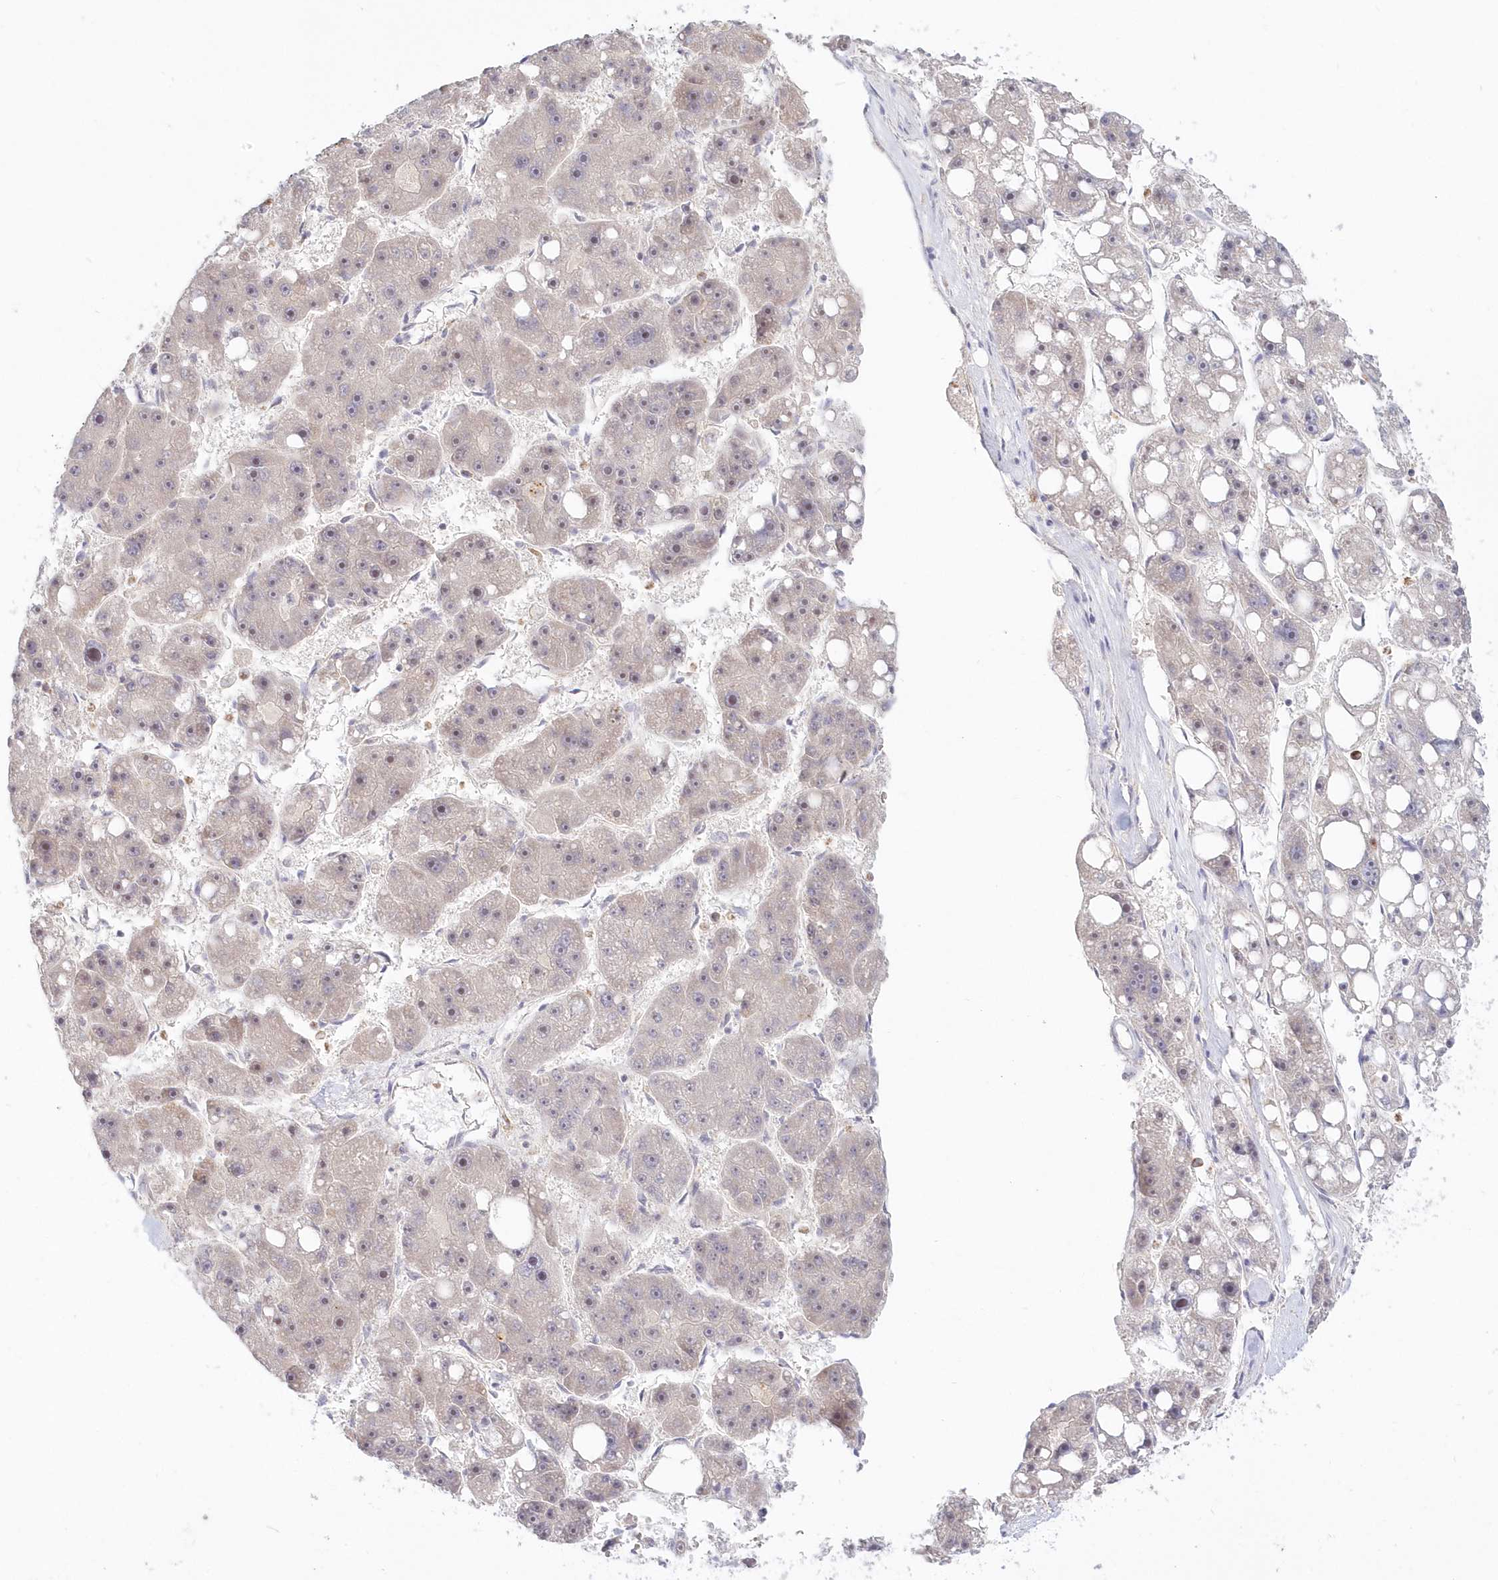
{"staining": {"intensity": "negative", "quantity": "none", "location": "none"}, "tissue": "liver cancer", "cell_type": "Tumor cells", "image_type": "cancer", "snomed": [{"axis": "morphology", "description": "Carcinoma, Hepatocellular, NOS"}, {"axis": "topography", "description": "Liver"}], "caption": "Image shows no significant protein staining in tumor cells of liver cancer.", "gene": "KATNA1", "patient": {"sex": "female", "age": 61}}